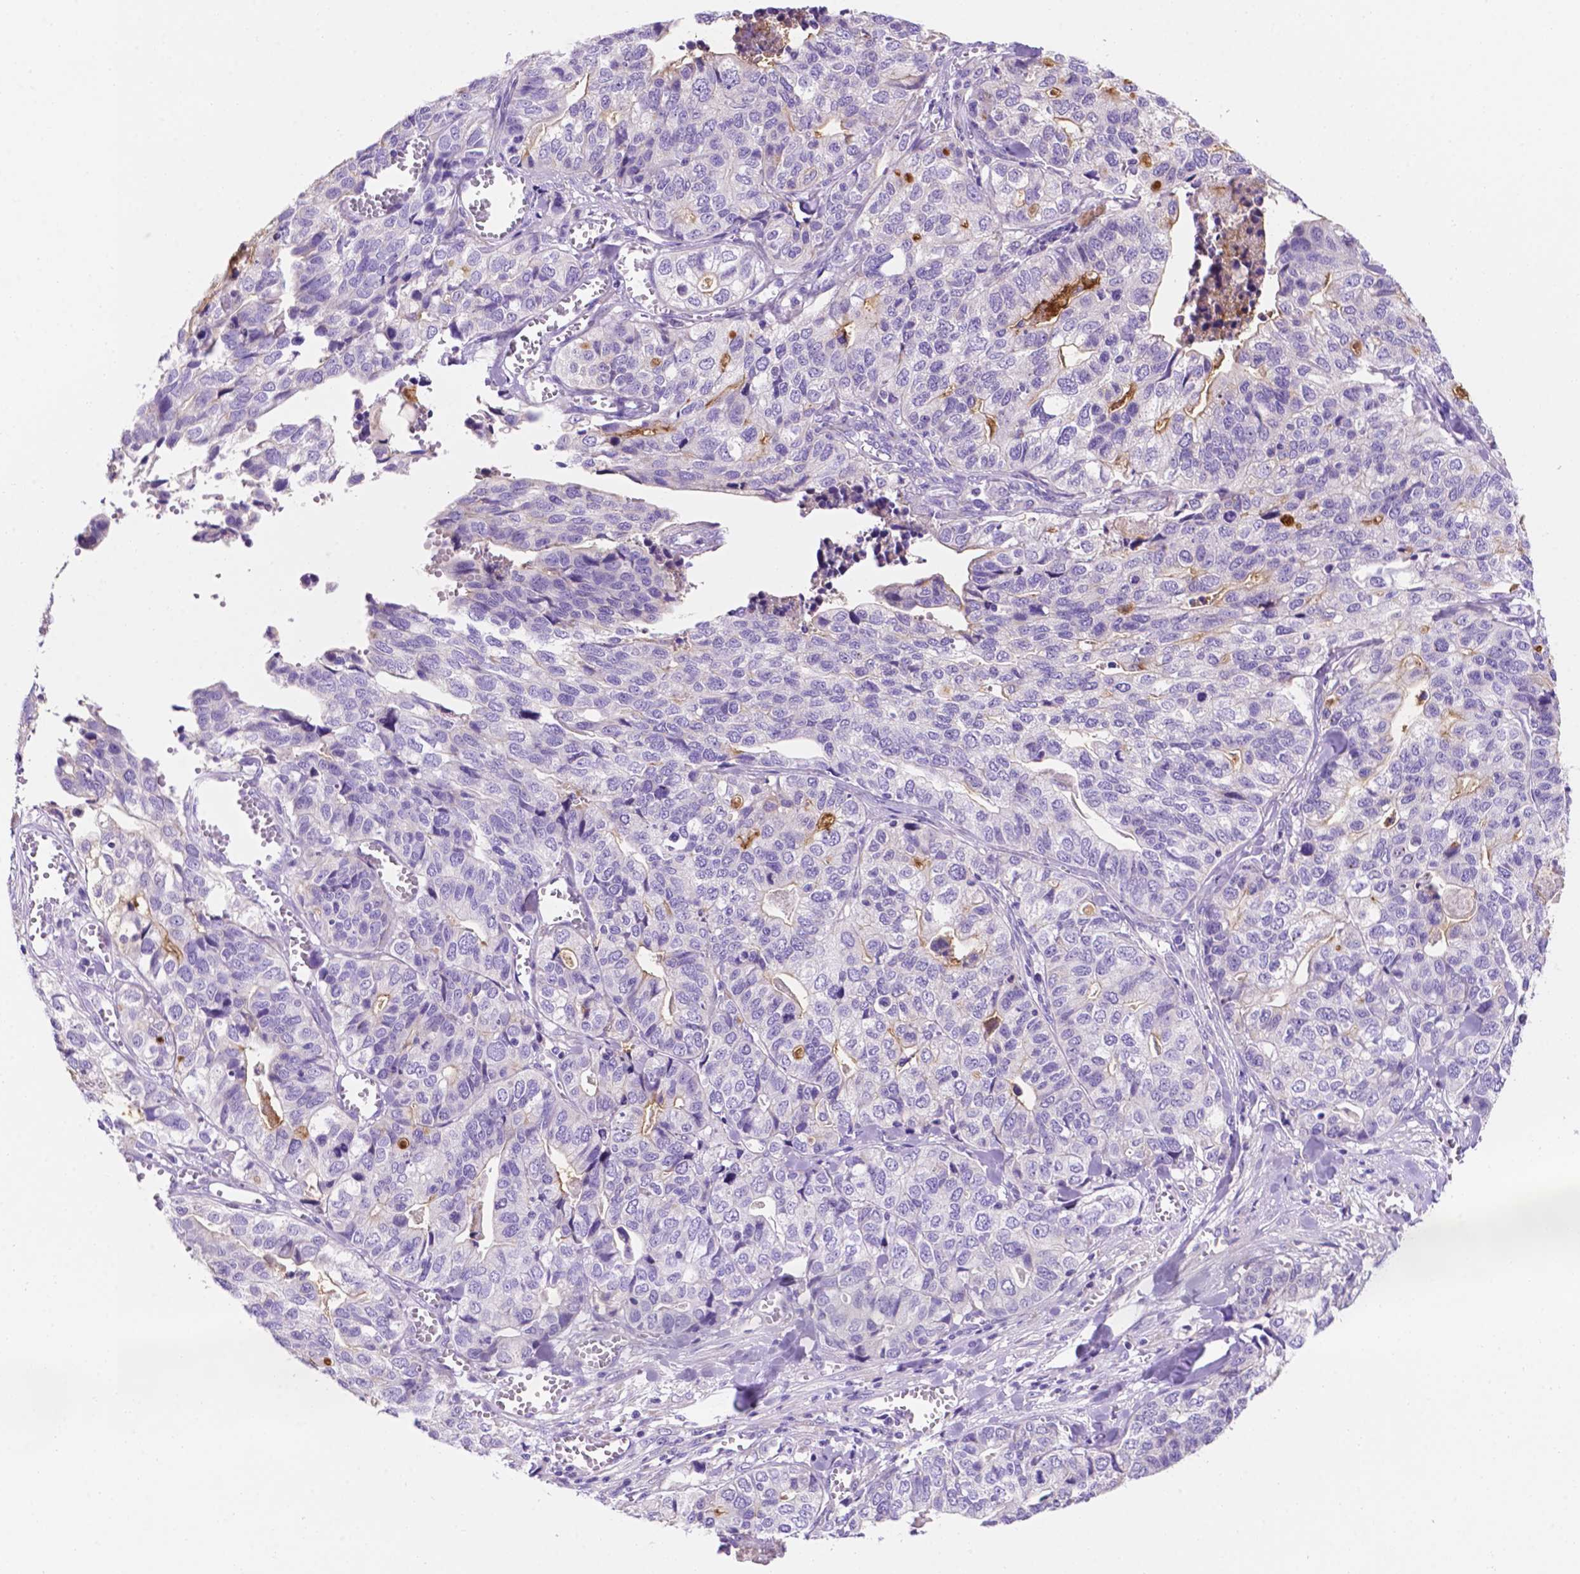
{"staining": {"intensity": "negative", "quantity": "none", "location": "none"}, "tissue": "stomach cancer", "cell_type": "Tumor cells", "image_type": "cancer", "snomed": [{"axis": "morphology", "description": "Adenocarcinoma, NOS"}, {"axis": "topography", "description": "Stomach, upper"}], "caption": "The histopathology image displays no significant positivity in tumor cells of adenocarcinoma (stomach). The staining was performed using DAB (3,3'-diaminobenzidine) to visualize the protein expression in brown, while the nuclei were stained in blue with hematoxylin (Magnification: 20x).", "gene": "CEACAM7", "patient": {"sex": "female", "age": 67}}